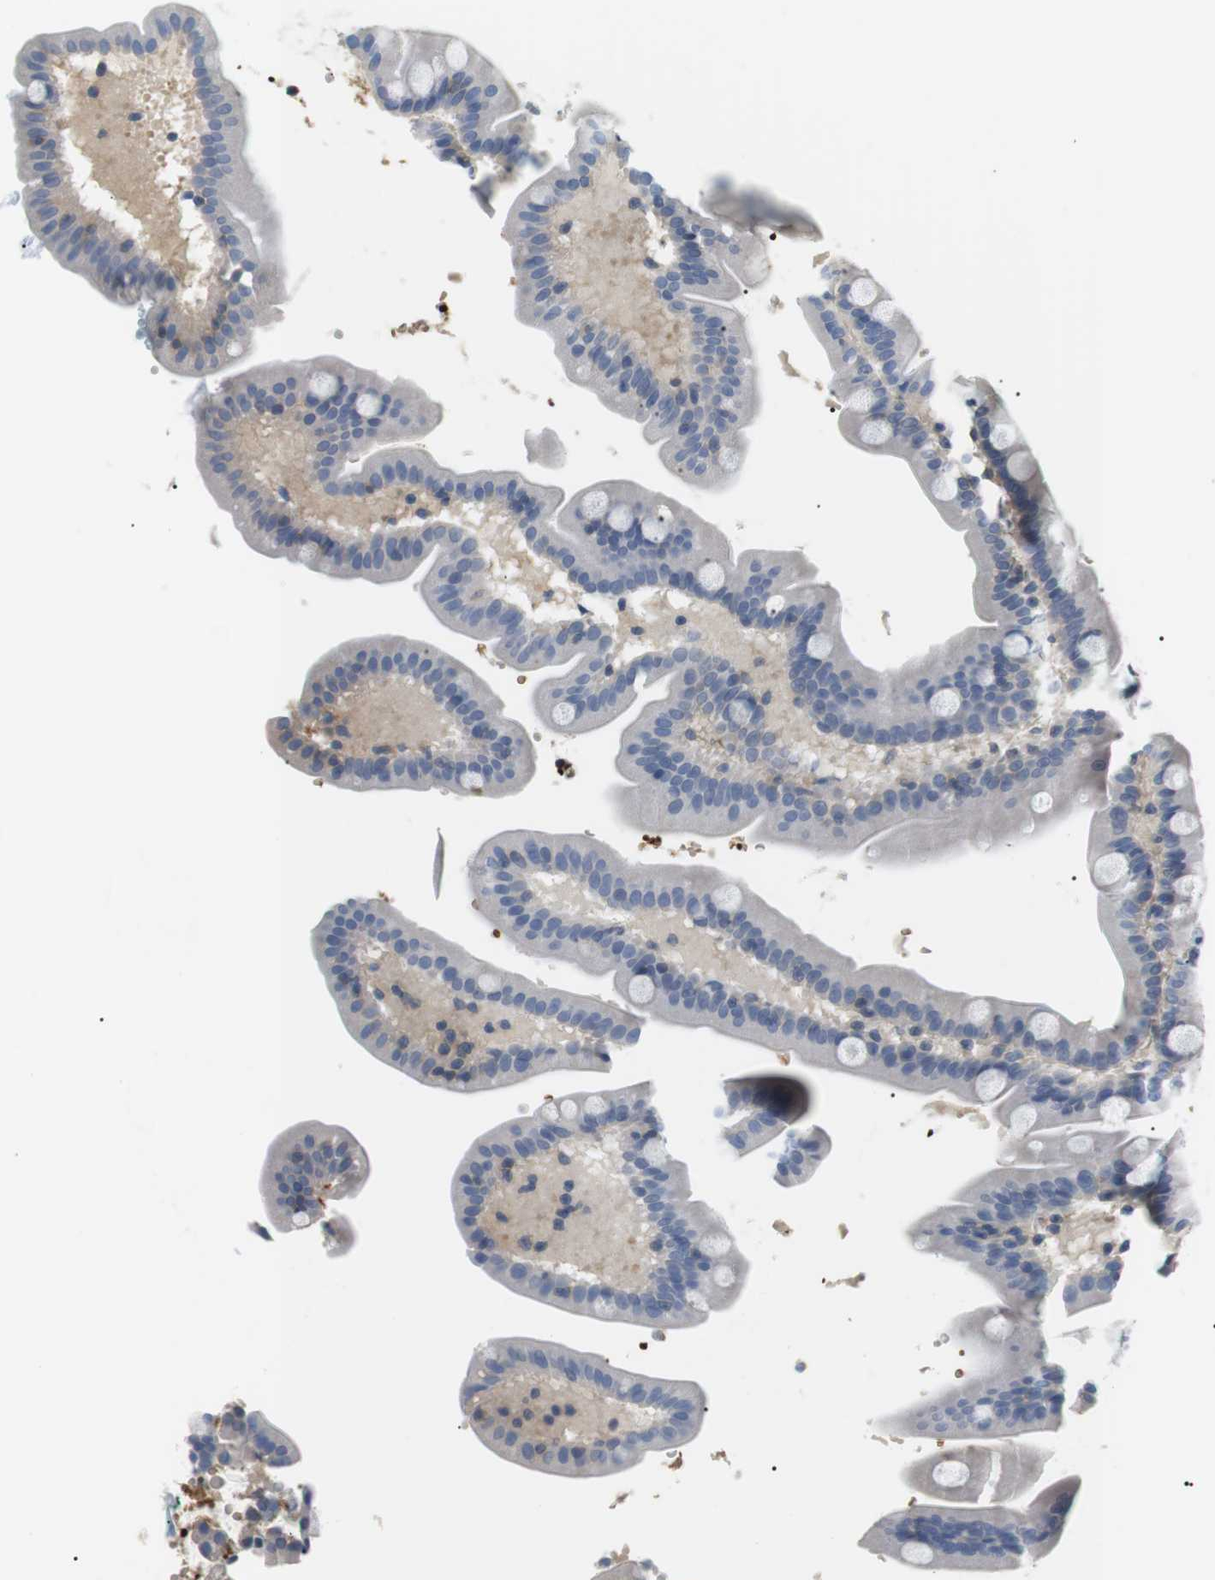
{"staining": {"intensity": "negative", "quantity": "none", "location": "none"}, "tissue": "duodenum", "cell_type": "Glandular cells", "image_type": "normal", "snomed": [{"axis": "morphology", "description": "Normal tissue, NOS"}, {"axis": "topography", "description": "Duodenum"}], "caption": "Duodenum stained for a protein using IHC reveals no staining glandular cells.", "gene": "ADCY10", "patient": {"sex": "male", "age": 54}}